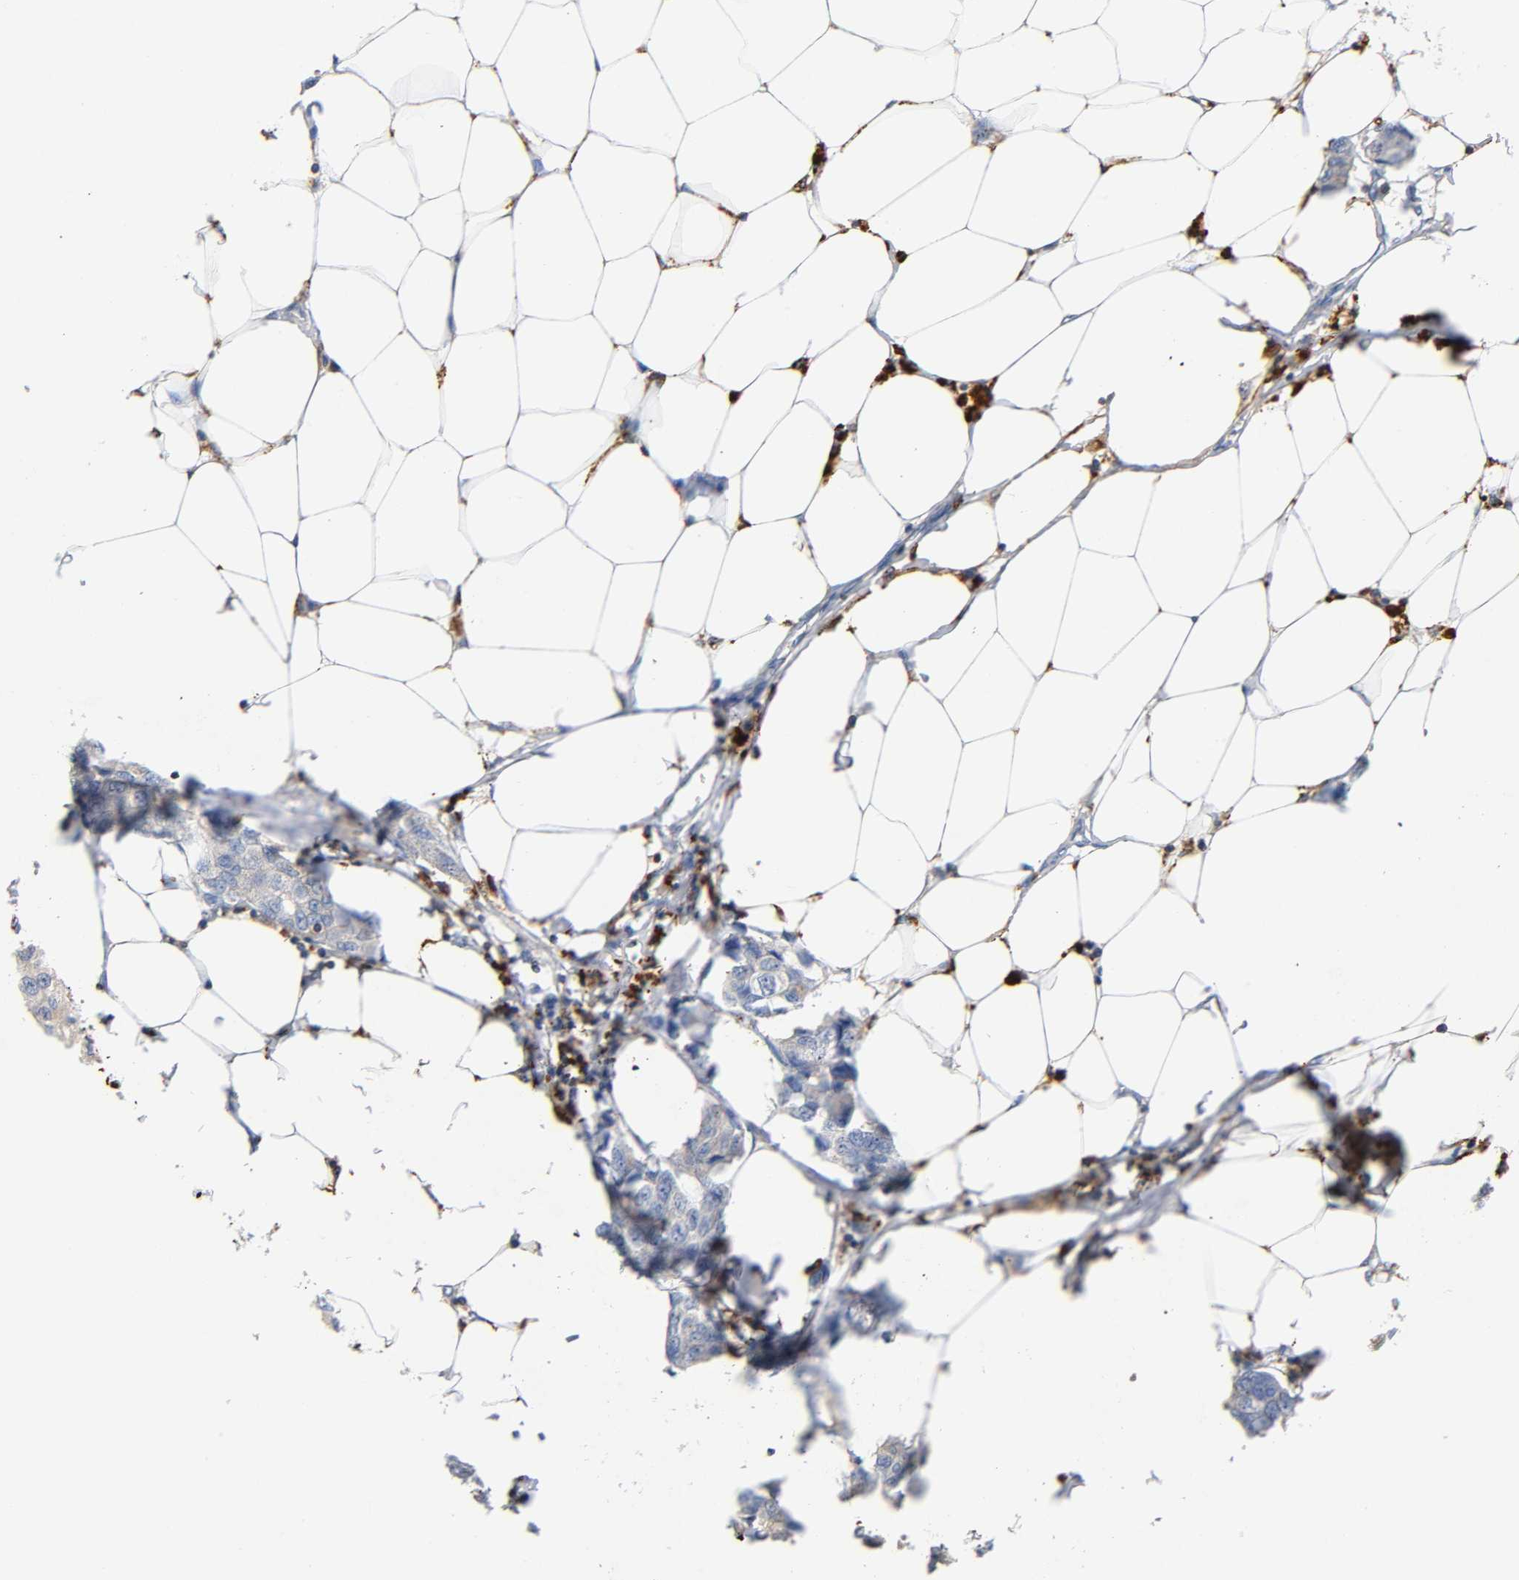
{"staining": {"intensity": "weak", "quantity": ">75%", "location": "cytoplasmic/membranous"}, "tissue": "breast cancer", "cell_type": "Tumor cells", "image_type": "cancer", "snomed": [{"axis": "morphology", "description": "Duct carcinoma"}, {"axis": "topography", "description": "Breast"}], "caption": "Invasive ductal carcinoma (breast) stained with a brown dye exhibits weak cytoplasmic/membranous positive expression in about >75% of tumor cells.", "gene": "UCKL1", "patient": {"sex": "female", "age": 80}}